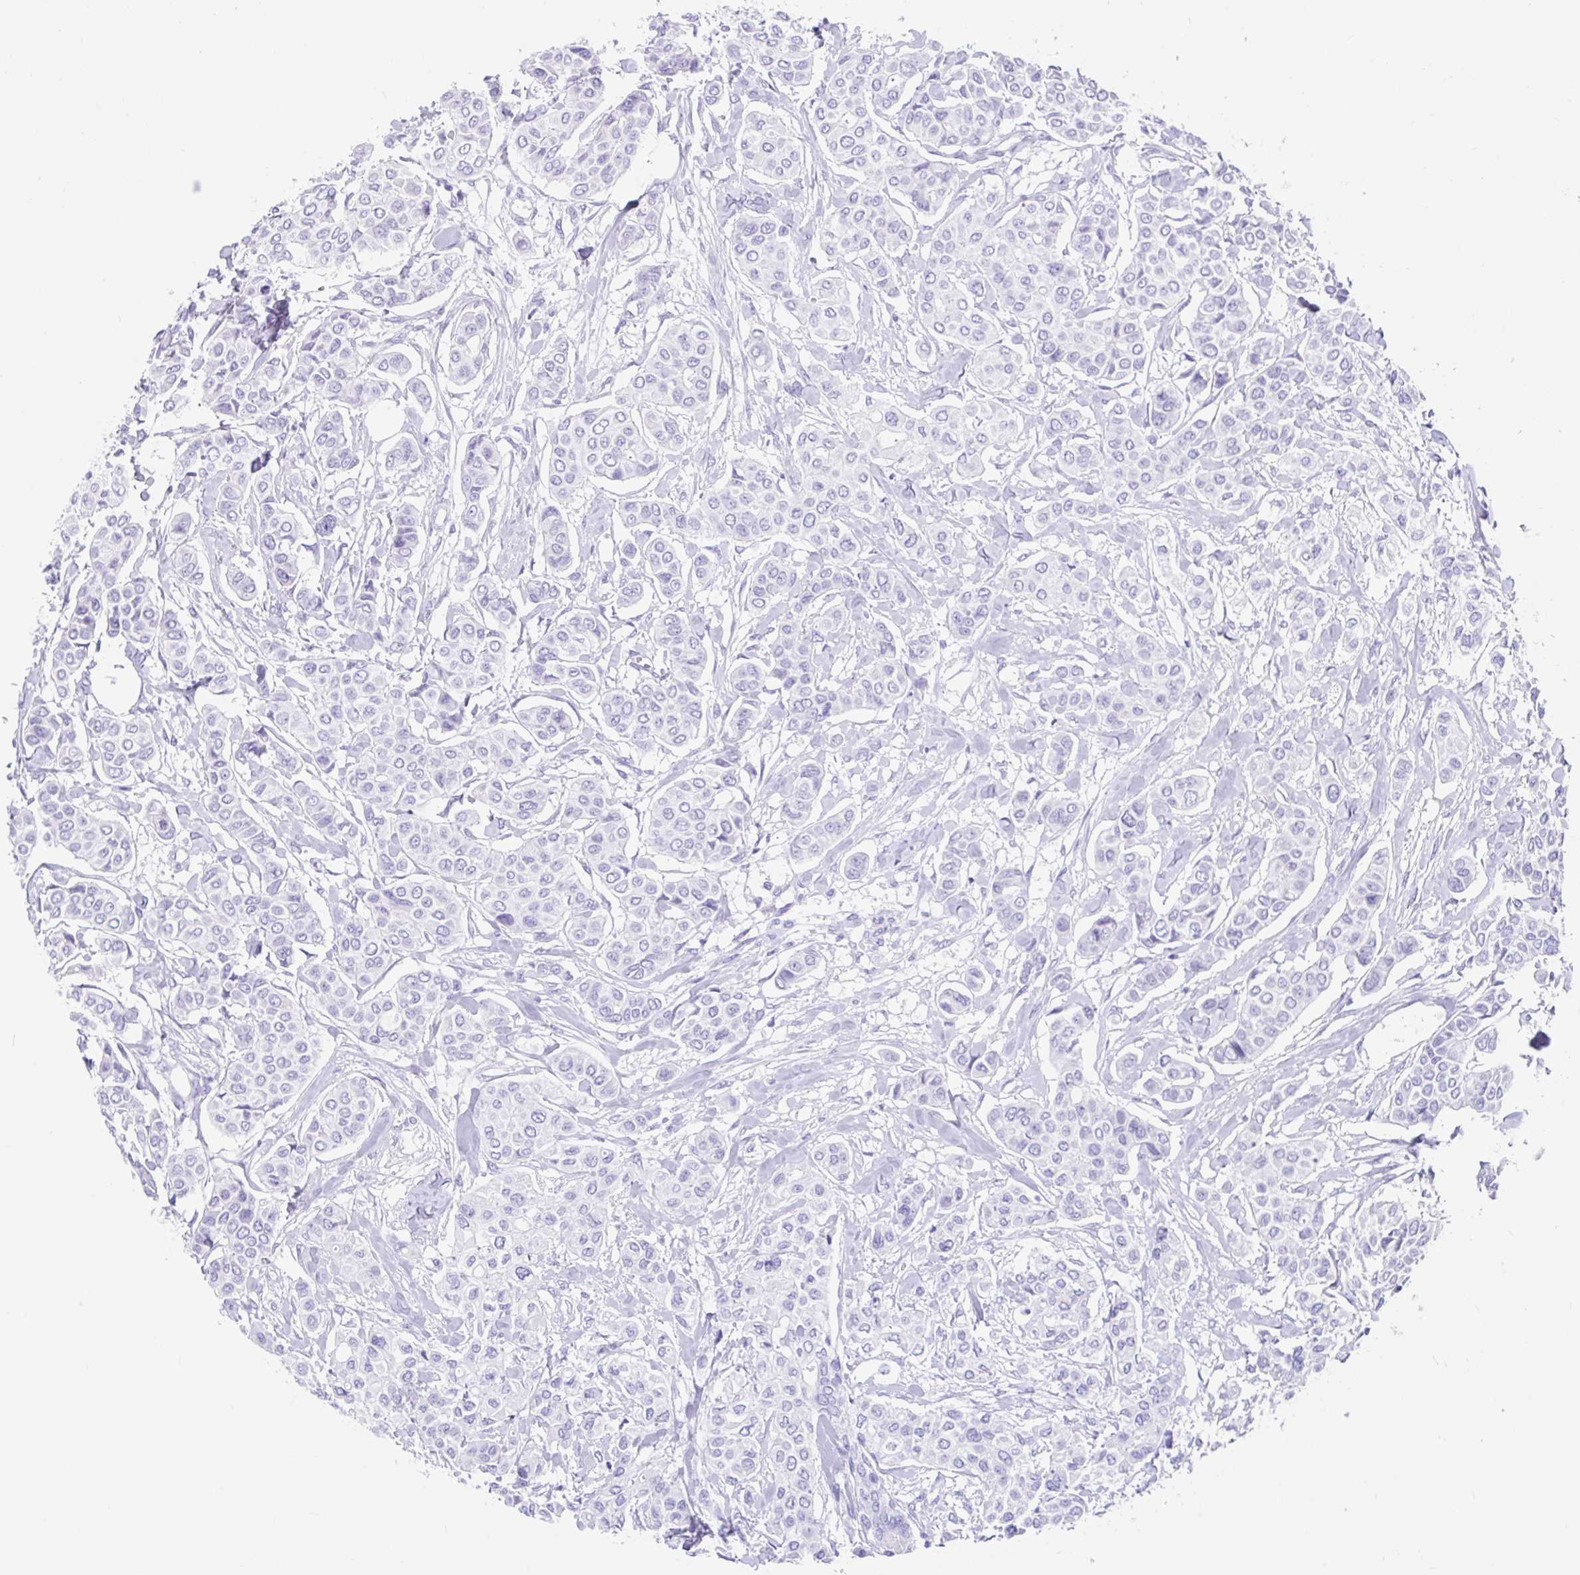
{"staining": {"intensity": "negative", "quantity": "none", "location": "none"}, "tissue": "breast cancer", "cell_type": "Tumor cells", "image_type": "cancer", "snomed": [{"axis": "morphology", "description": "Lobular carcinoma"}, {"axis": "topography", "description": "Breast"}], "caption": "The immunohistochemistry (IHC) photomicrograph has no significant staining in tumor cells of breast cancer tissue. (DAB IHC with hematoxylin counter stain).", "gene": "FAM107A", "patient": {"sex": "female", "age": 51}}